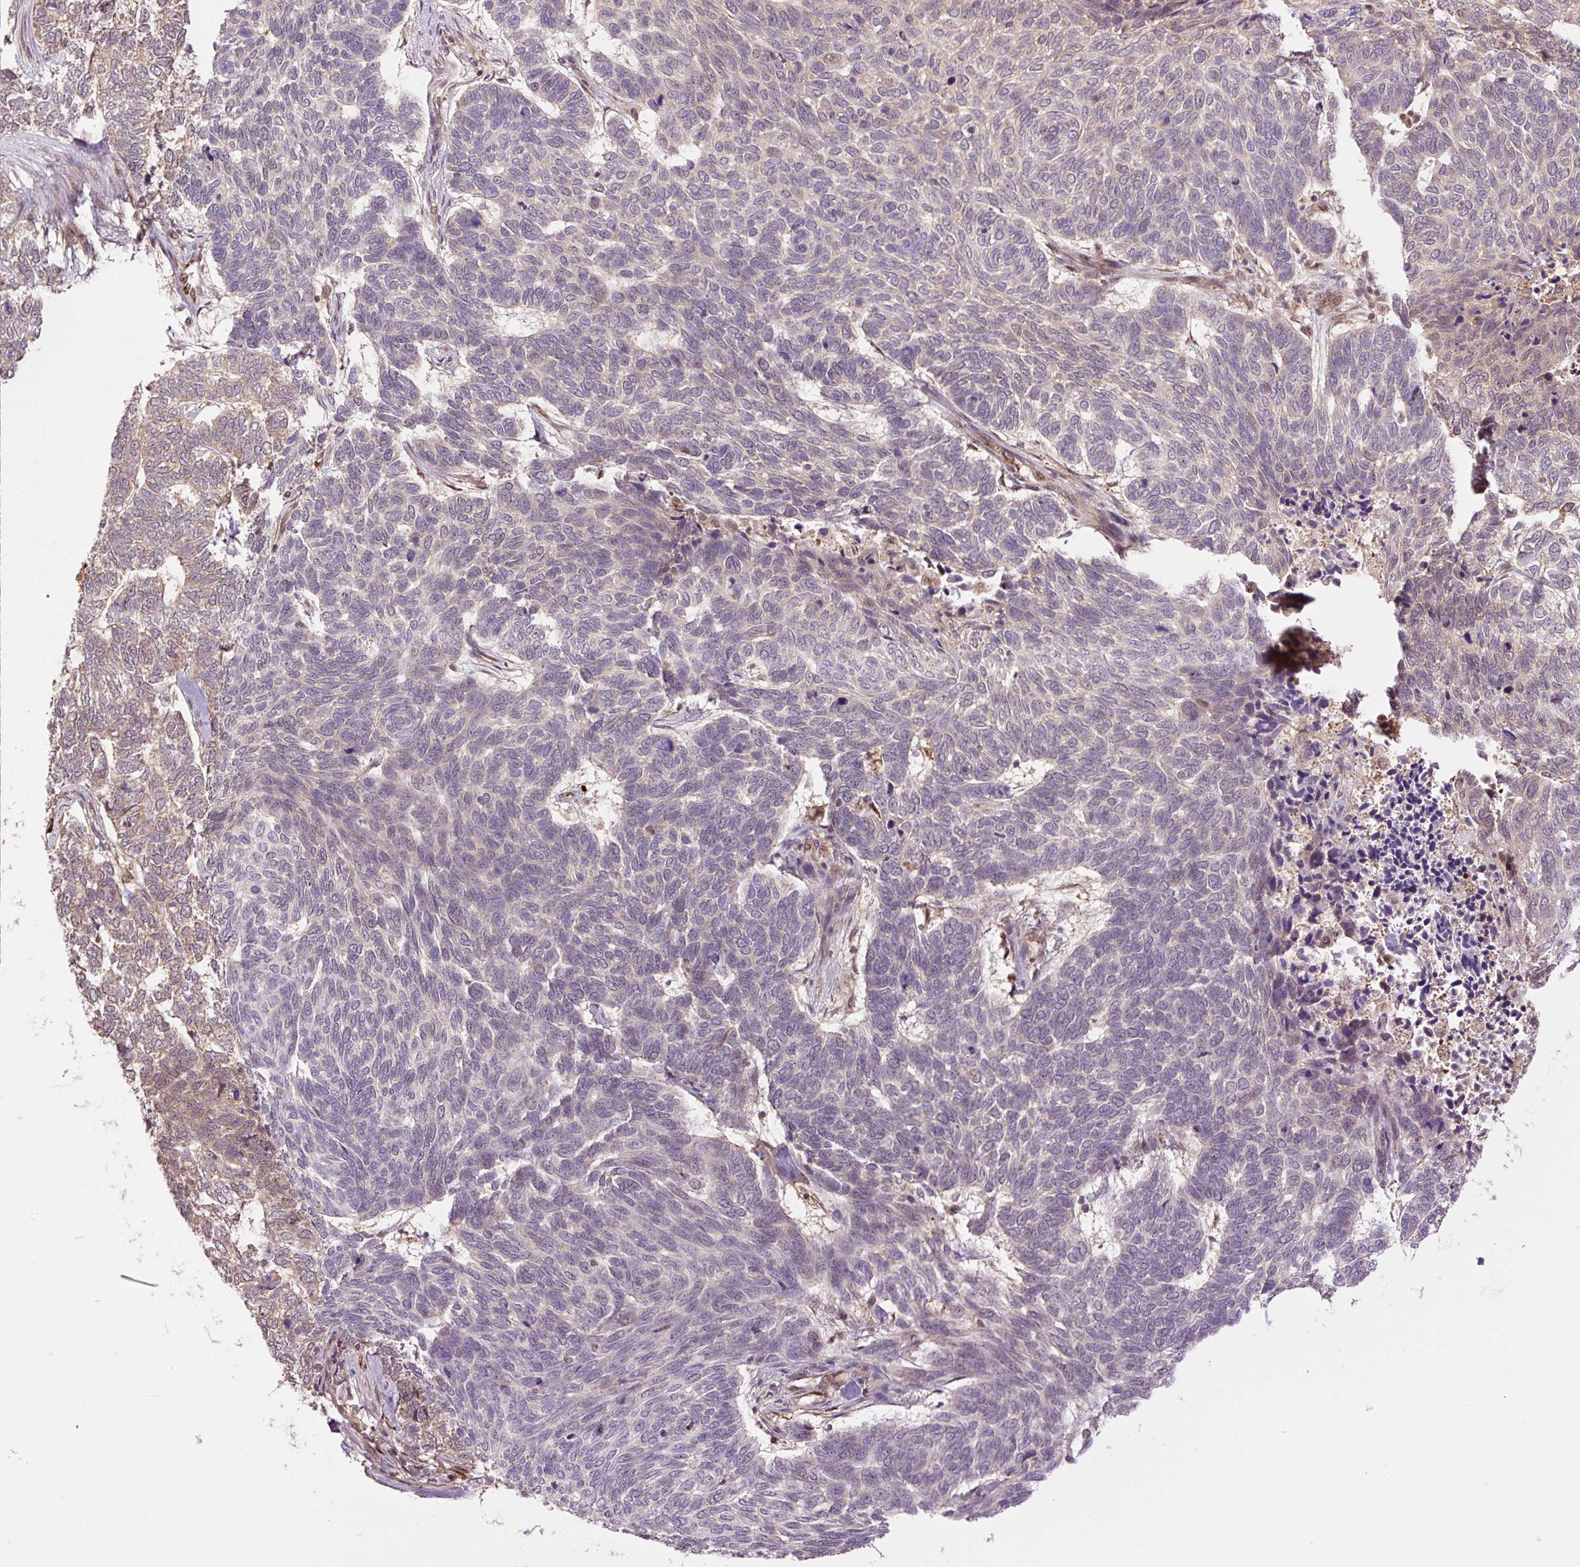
{"staining": {"intensity": "negative", "quantity": "none", "location": "none"}, "tissue": "skin cancer", "cell_type": "Tumor cells", "image_type": "cancer", "snomed": [{"axis": "morphology", "description": "Basal cell carcinoma"}, {"axis": "topography", "description": "Skin"}], "caption": "Skin cancer (basal cell carcinoma) stained for a protein using immunohistochemistry (IHC) displays no staining tumor cells.", "gene": "TPT1", "patient": {"sex": "female", "age": 65}}